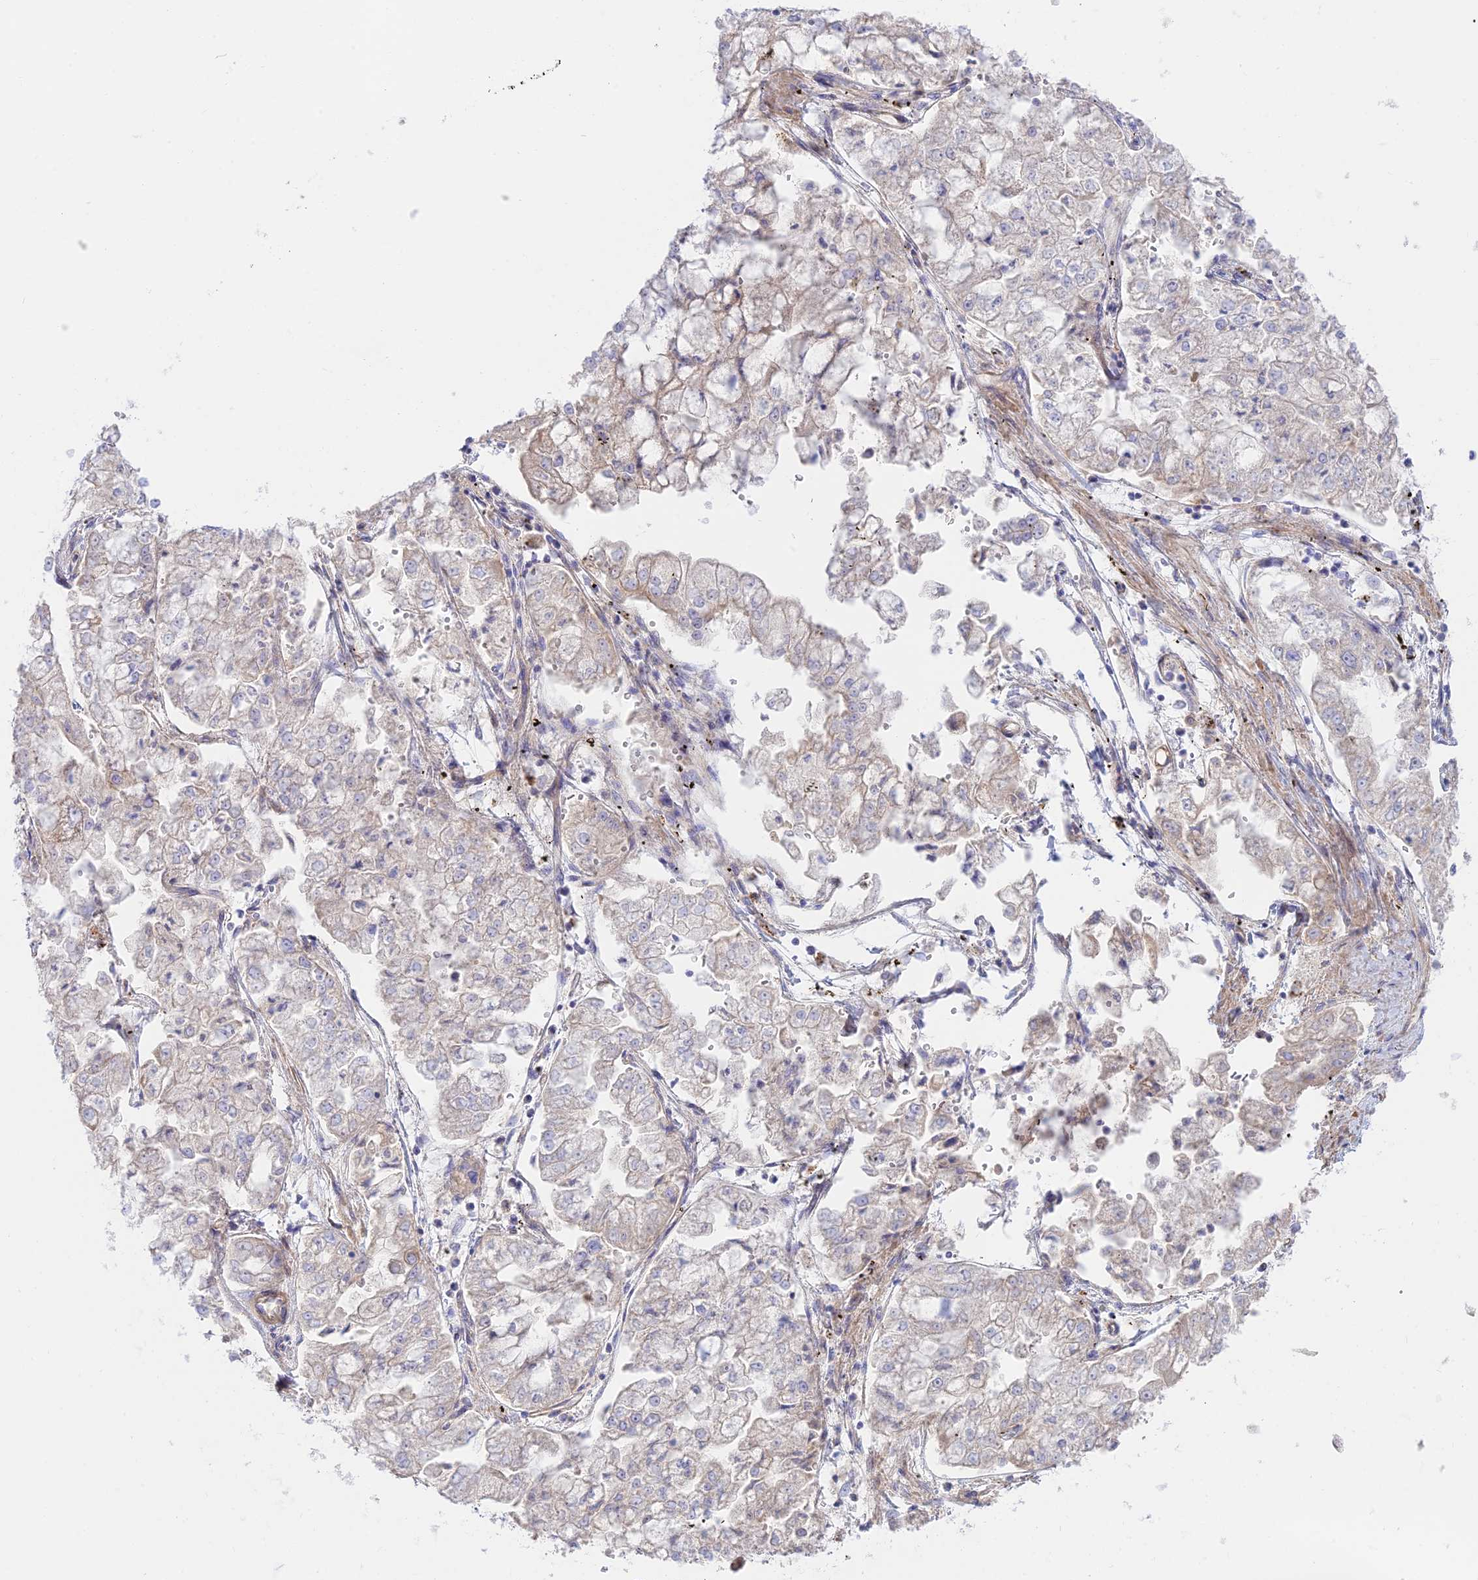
{"staining": {"intensity": "negative", "quantity": "none", "location": "none"}, "tissue": "stomach cancer", "cell_type": "Tumor cells", "image_type": "cancer", "snomed": [{"axis": "morphology", "description": "Adenocarcinoma, NOS"}, {"axis": "topography", "description": "Stomach"}], "caption": "The photomicrograph shows no staining of tumor cells in stomach cancer.", "gene": "KCNAB1", "patient": {"sex": "male", "age": 76}}